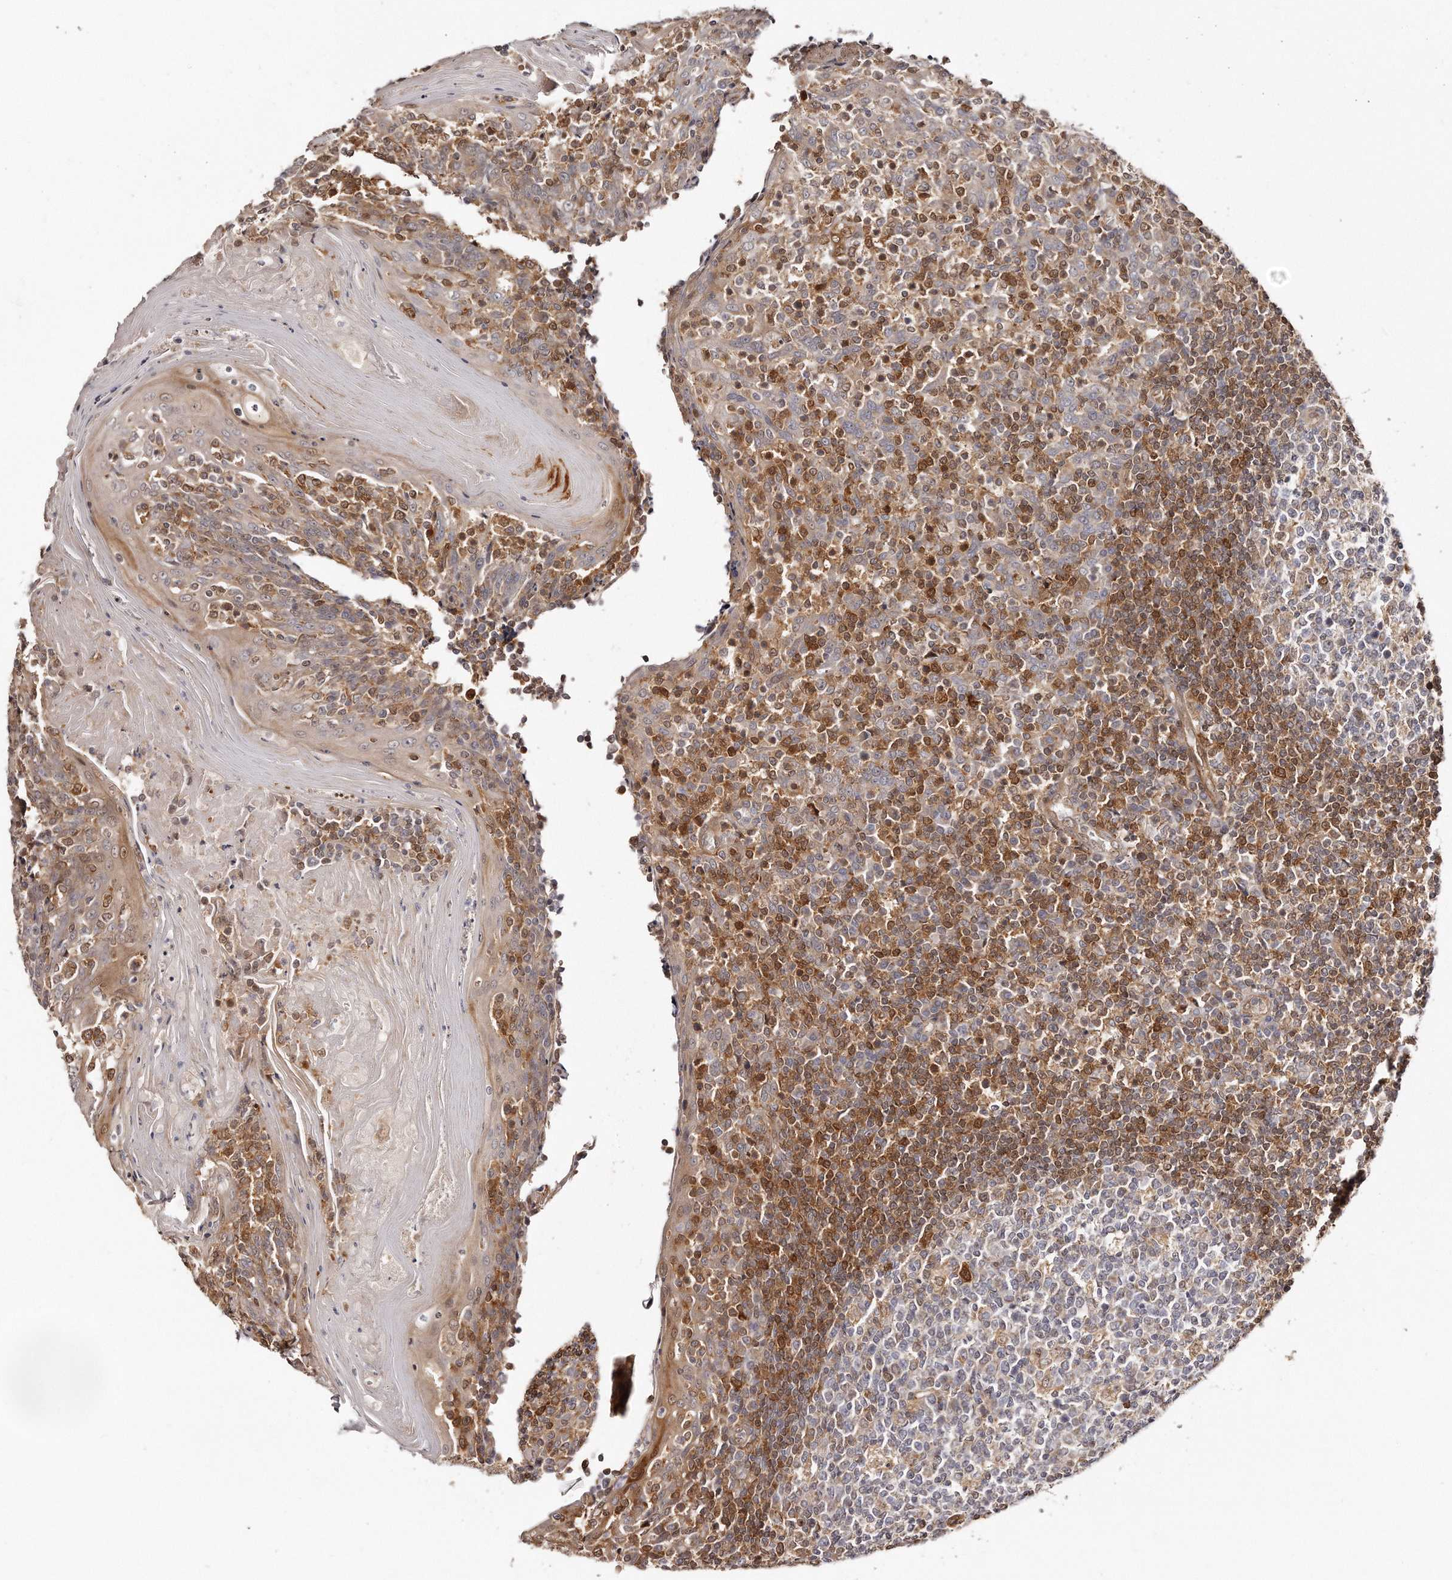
{"staining": {"intensity": "negative", "quantity": "none", "location": "none"}, "tissue": "tonsil", "cell_type": "Germinal center cells", "image_type": "normal", "snomed": [{"axis": "morphology", "description": "Normal tissue, NOS"}, {"axis": "topography", "description": "Tonsil"}], "caption": "This is a image of immunohistochemistry staining of unremarkable tonsil, which shows no expression in germinal center cells. Brightfield microscopy of immunohistochemistry stained with DAB (brown) and hematoxylin (blue), captured at high magnification.", "gene": "GBP4", "patient": {"sex": "female", "age": 19}}